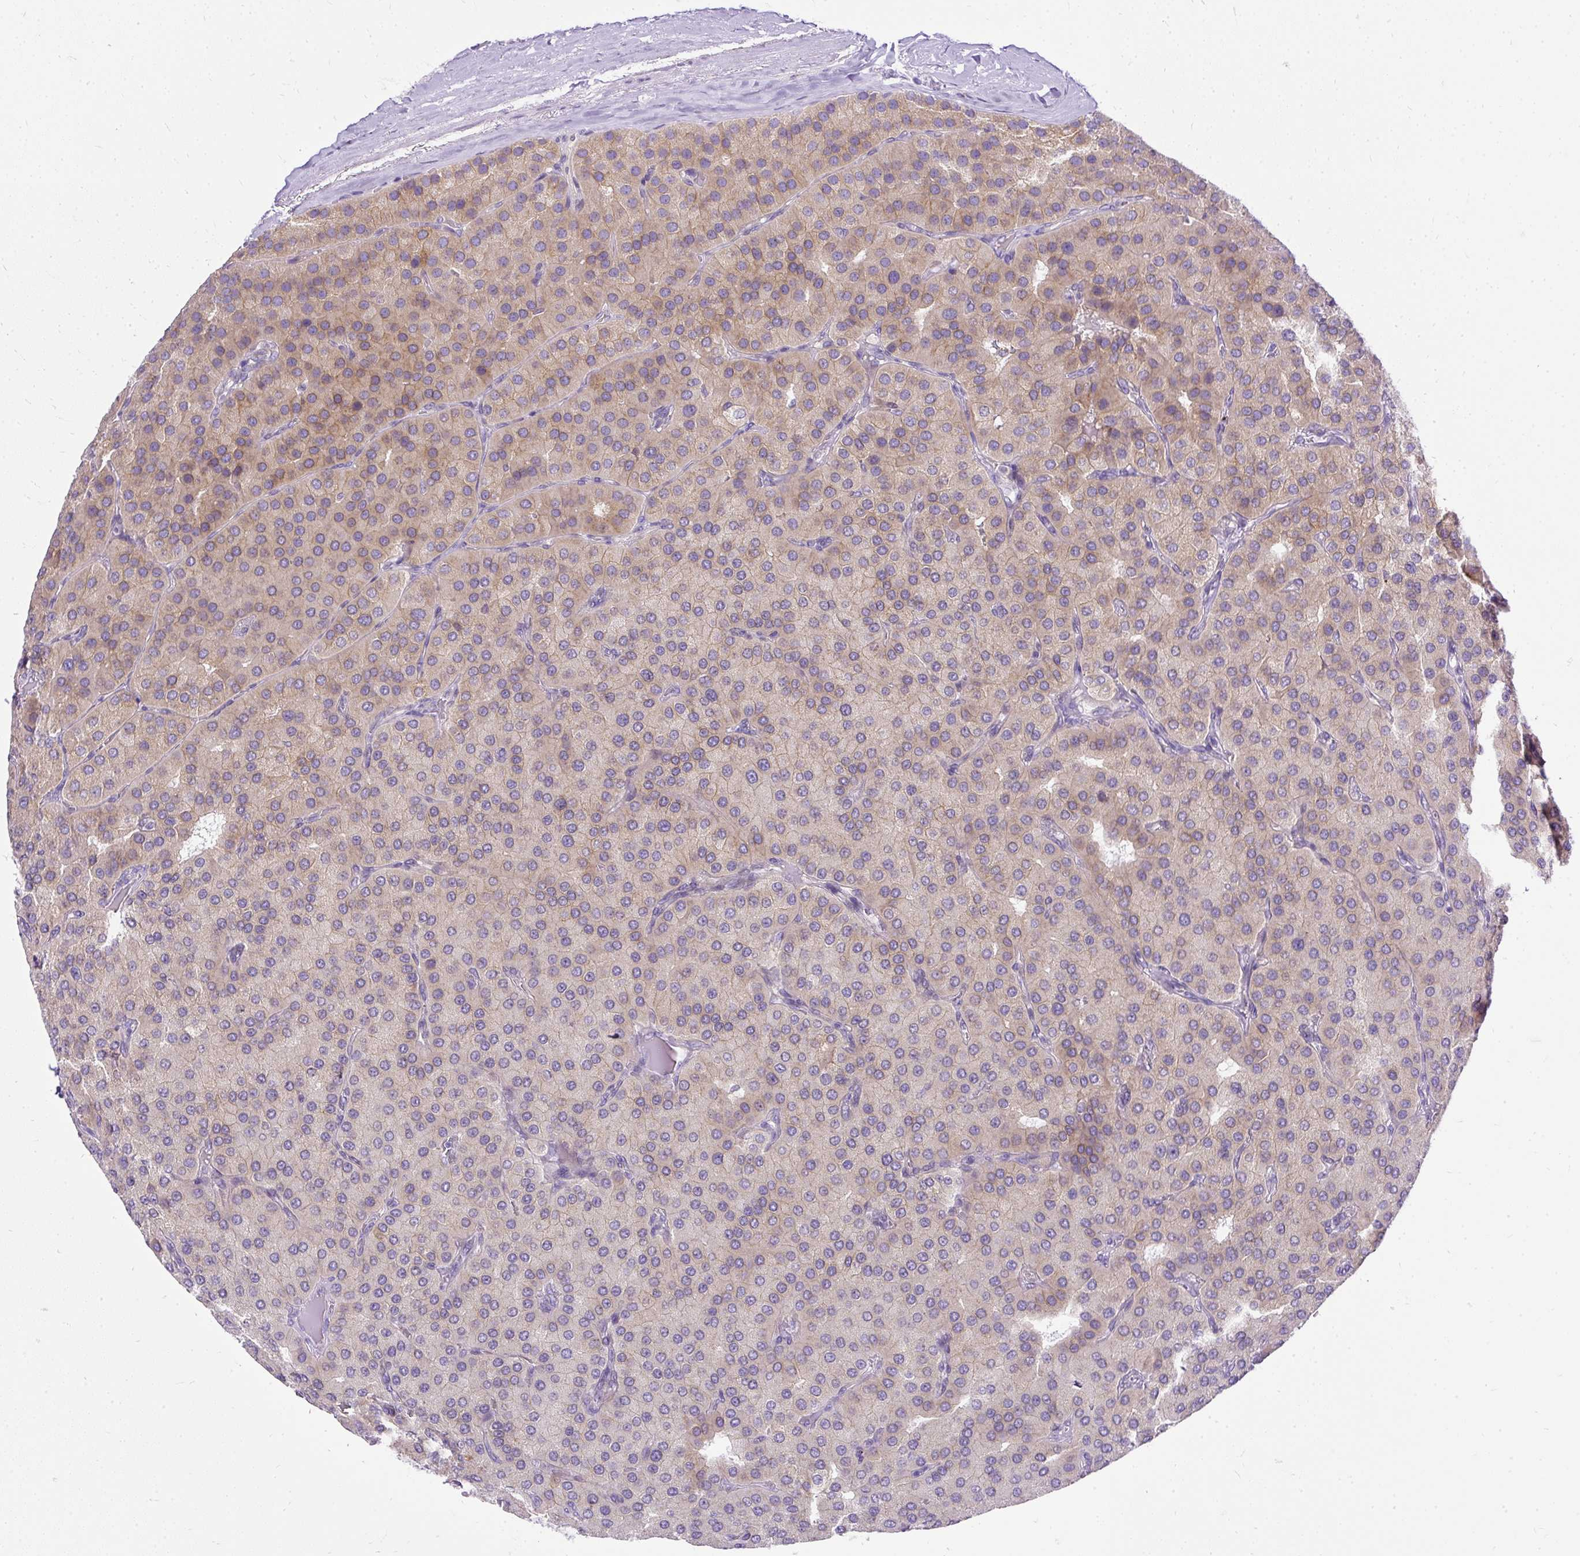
{"staining": {"intensity": "weak", "quantity": "25%-75%", "location": "cytoplasmic/membranous"}, "tissue": "parathyroid gland", "cell_type": "Glandular cells", "image_type": "normal", "snomed": [{"axis": "morphology", "description": "Normal tissue, NOS"}, {"axis": "morphology", "description": "Adenoma, NOS"}, {"axis": "topography", "description": "Parathyroid gland"}], "caption": "Immunohistochemical staining of unremarkable human parathyroid gland shows low levels of weak cytoplasmic/membranous positivity in about 25%-75% of glandular cells.", "gene": "AMFR", "patient": {"sex": "female", "age": 86}}